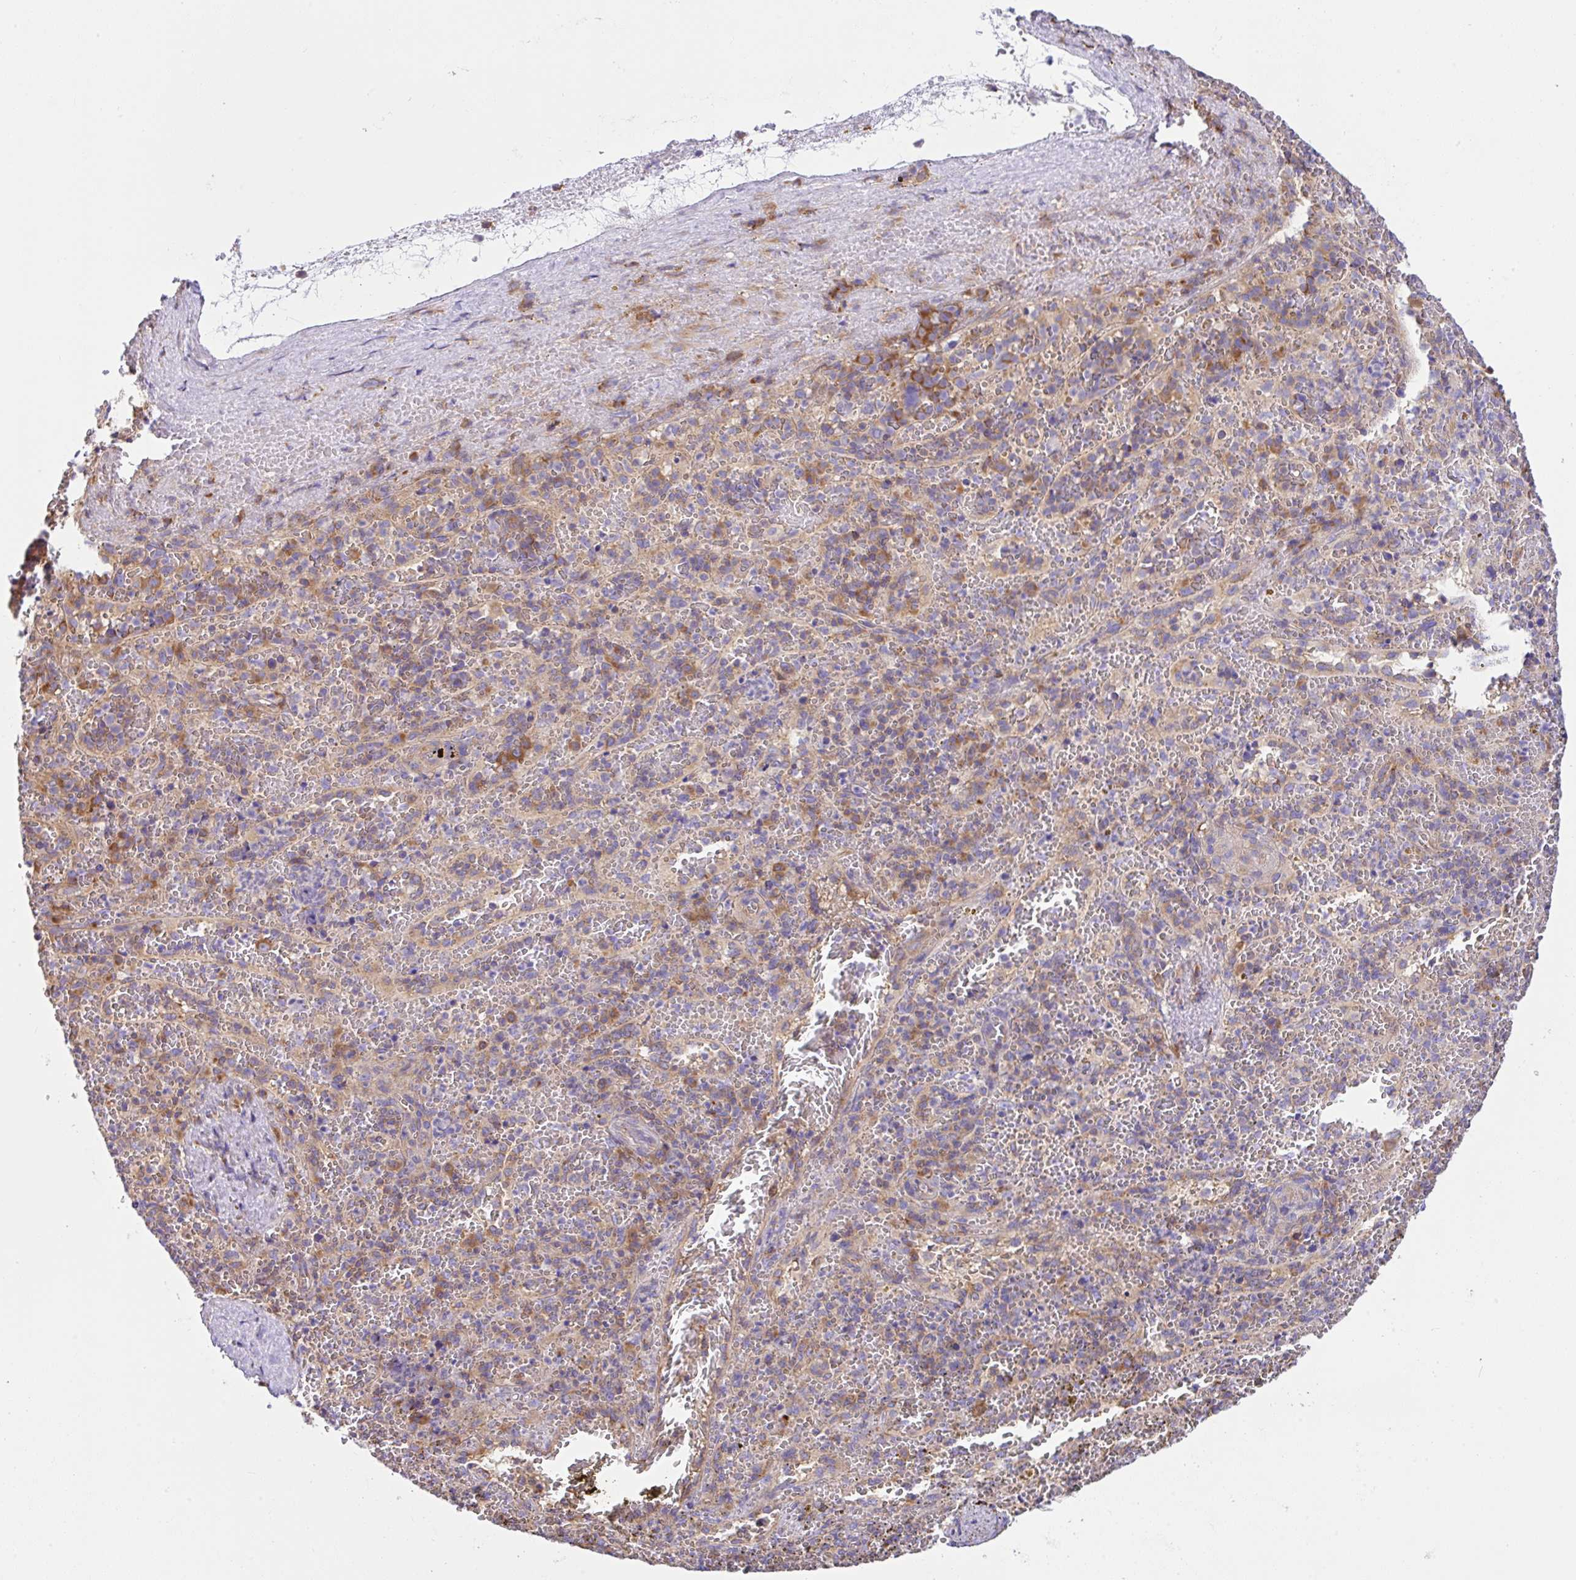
{"staining": {"intensity": "moderate", "quantity": "<25%", "location": "cytoplasmic/membranous"}, "tissue": "spleen", "cell_type": "Cells in red pulp", "image_type": "normal", "snomed": [{"axis": "morphology", "description": "Normal tissue, NOS"}, {"axis": "topography", "description": "Spleen"}], "caption": "An IHC micrograph of unremarkable tissue is shown. Protein staining in brown labels moderate cytoplasmic/membranous positivity in spleen within cells in red pulp. Nuclei are stained in blue.", "gene": "GFPT2", "patient": {"sex": "female", "age": 50}}